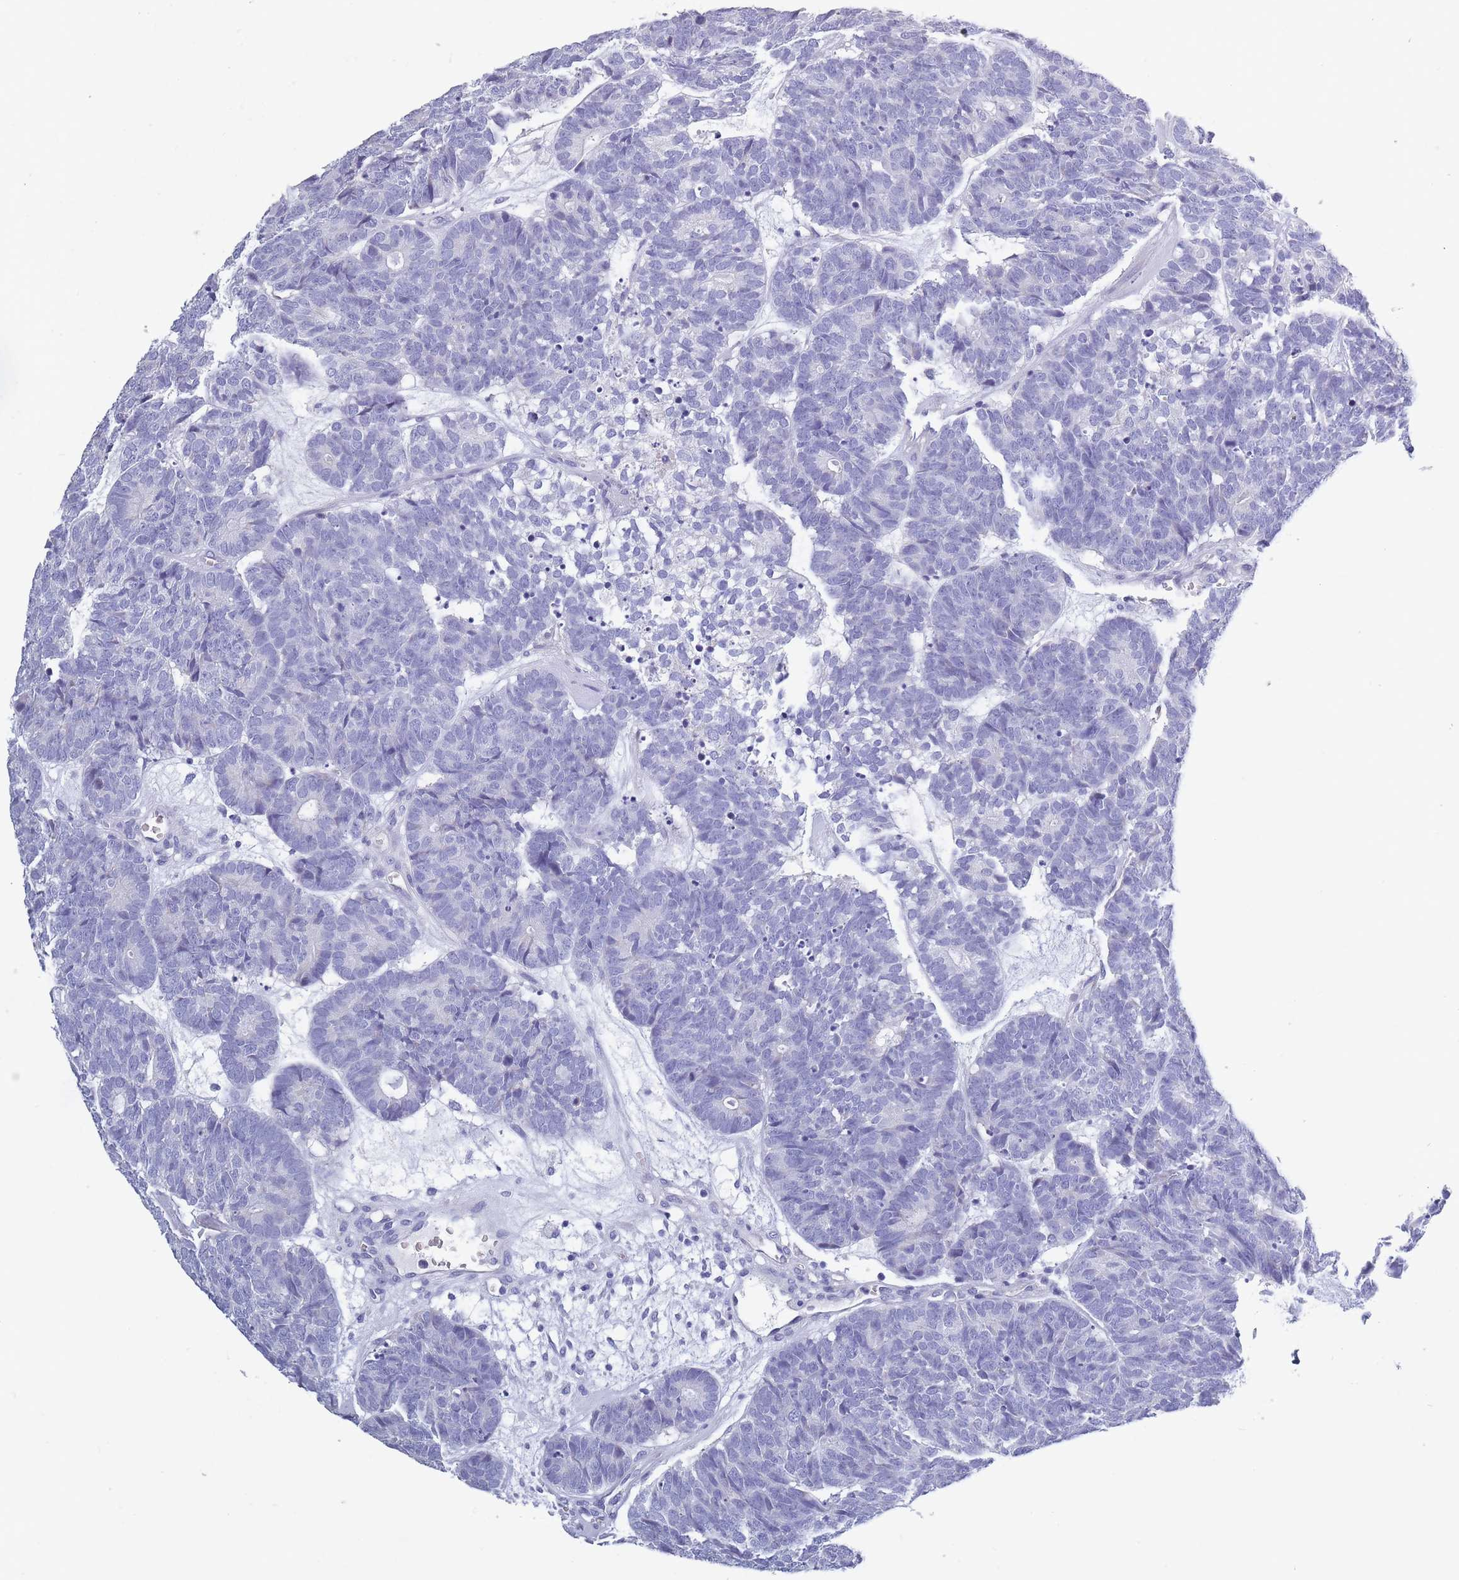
{"staining": {"intensity": "negative", "quantity": "none", "location": "none"}, "tissue": "head and neck cancer", "cell_type": "Tumor cells", "image_type": "cancer", "snomed": [{"axis": "morphology", "description": "Adenocarcinoma, NOS"}, {"axis": "topography", "description": "Head-Neck"}], "caption": "DAB (3,3'-diaminobenzidine) immunohistochemical staining of human adenocarcinoma (head and neck) shows no significant staining in tumor cells.", "gene": "OR4C5", "patient": {"sex": "female", "age": 81}}